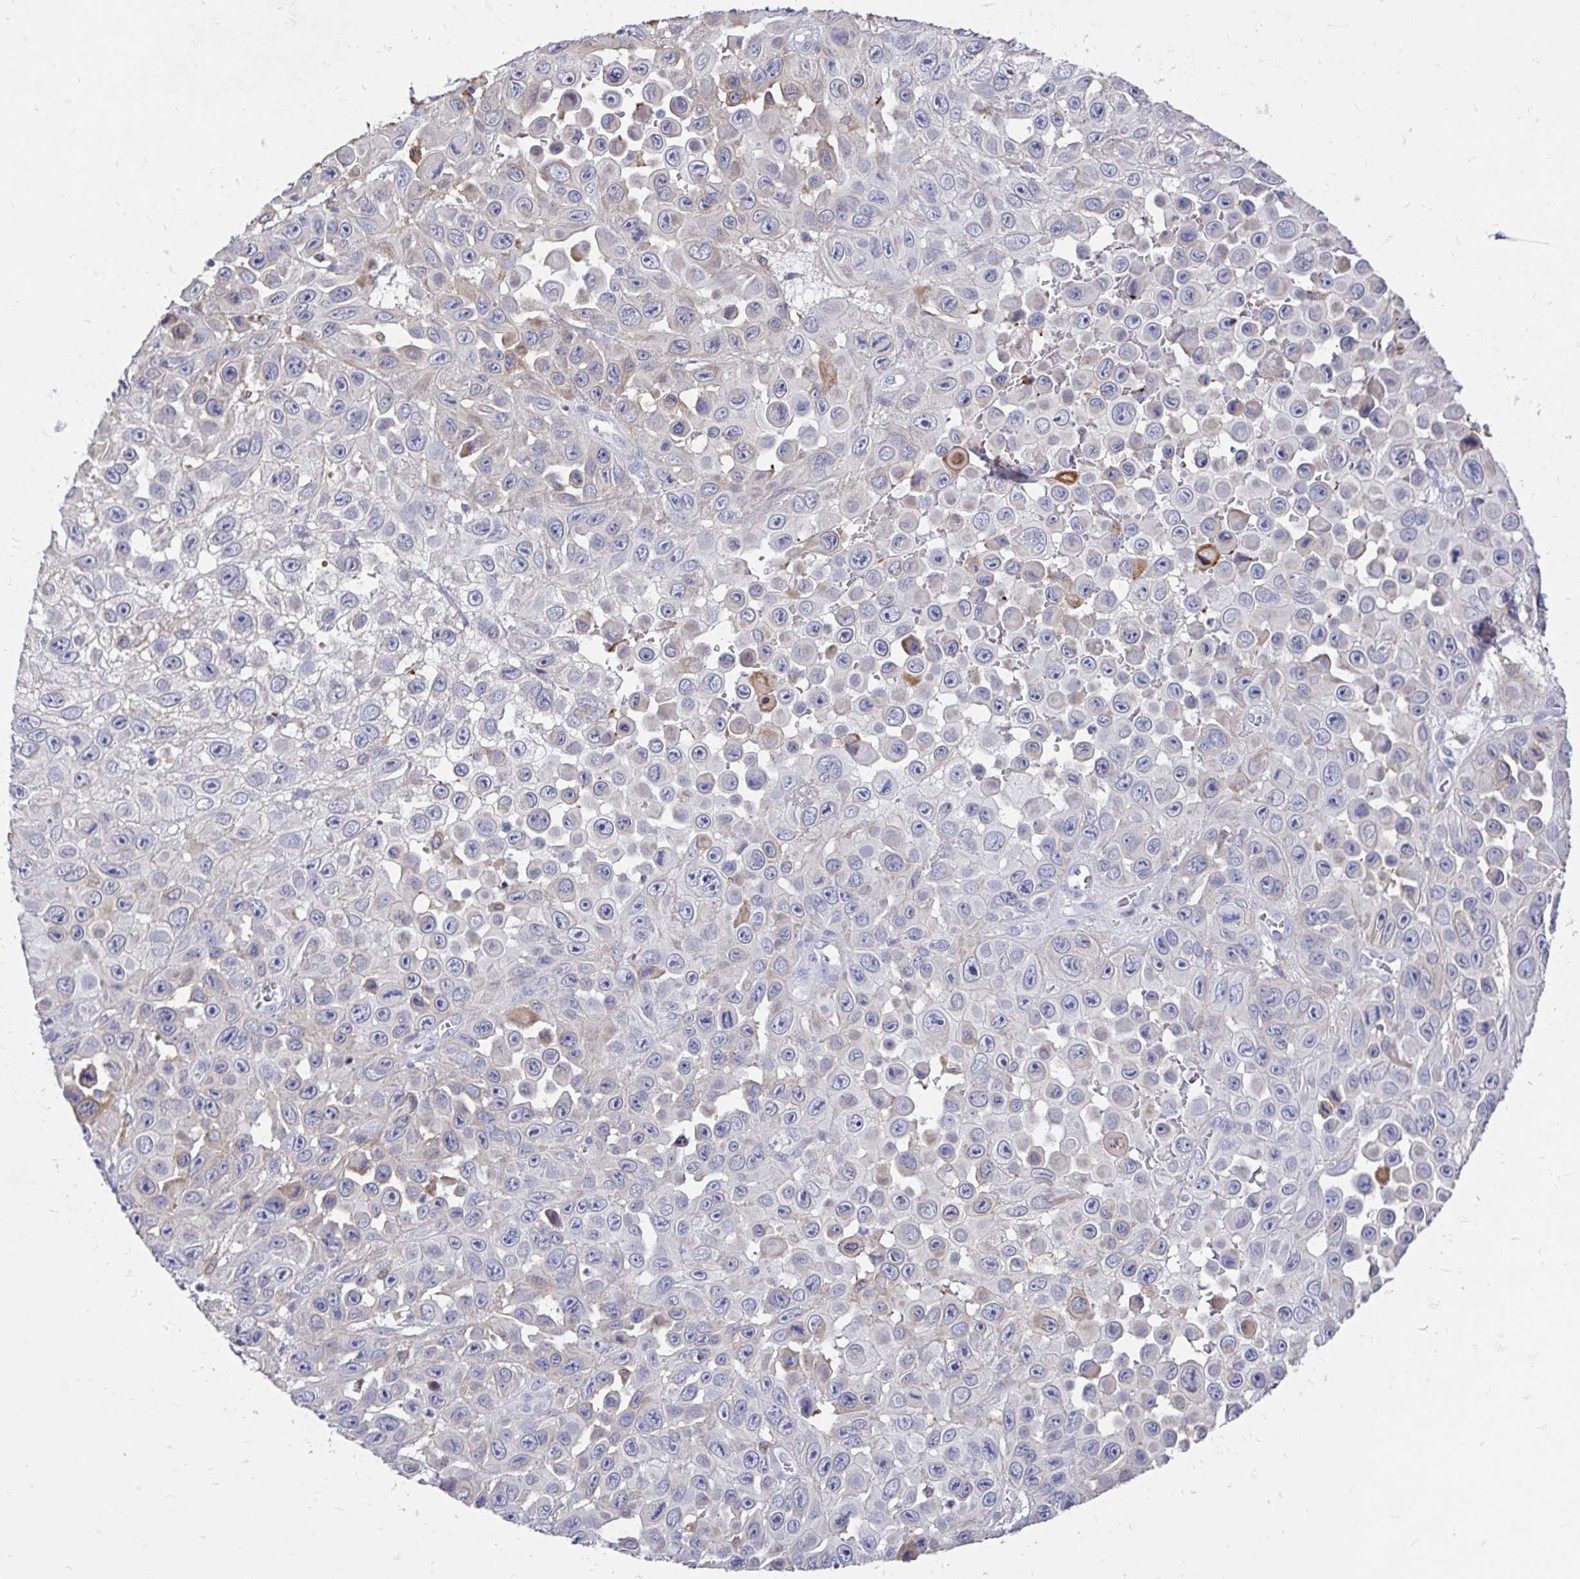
{"staining": {"intensity": "negative", "quantity": "none", "location": "none"}, "tissue": "skin cancer", "cell_type": "Tumor cells", "image_type": "cancer", "snomed": [{"axis": "morphology", "description": "Squamous cell carcinoma, NOS"}, {"axis": "topography", "description": "Skin"}], "caption": "High magnification brightfield microscopy of skin squamous cell carcinoma stained with DAB (brown) and counterstained with hematoxylin (blue): tumor cells show no significant positivity.", "gene": "CDKL1", "patient": {"sex": "male", "age": 81}}